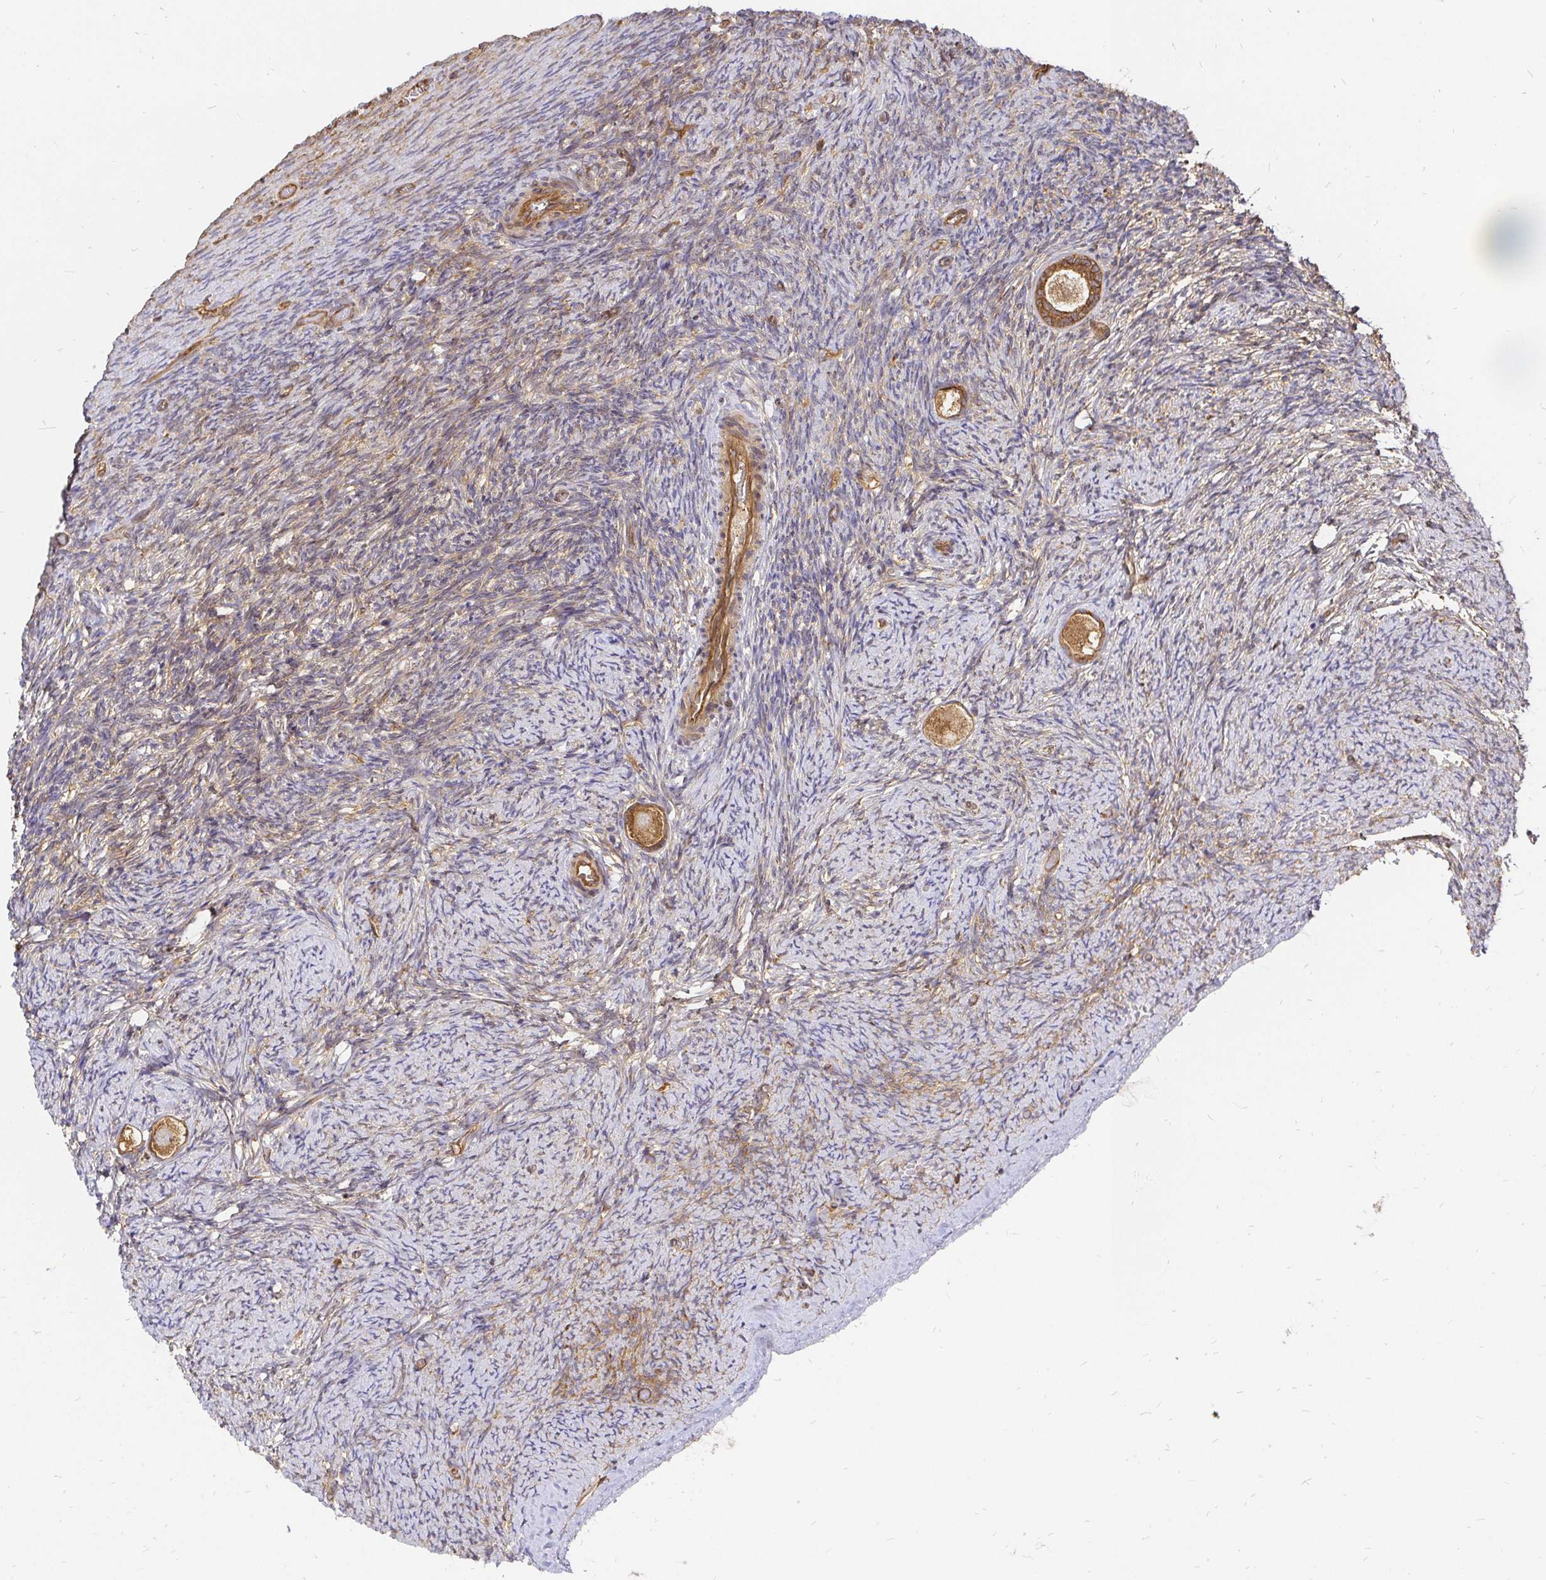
{"staining": {"intensity": "strong", "quantity": ">75%", "location": "cytoplasmic/membranous"}, "tissue": "ovary", "cell_type": "Follicle cells", "image_type": "normal", "snomed": [{"axis": "morphology", "description": "Normal tissue, NOS"}, {"axis": "topography", "description": "Ovary"}], "caption": "Unremarkable ovary displays strong cytoplasmic/membranous expression in about >75% of follicle cells, visualized by immunohistochemistry.", "gene": "KIF5B", "patient": {"sex": "female", "age": 34}}